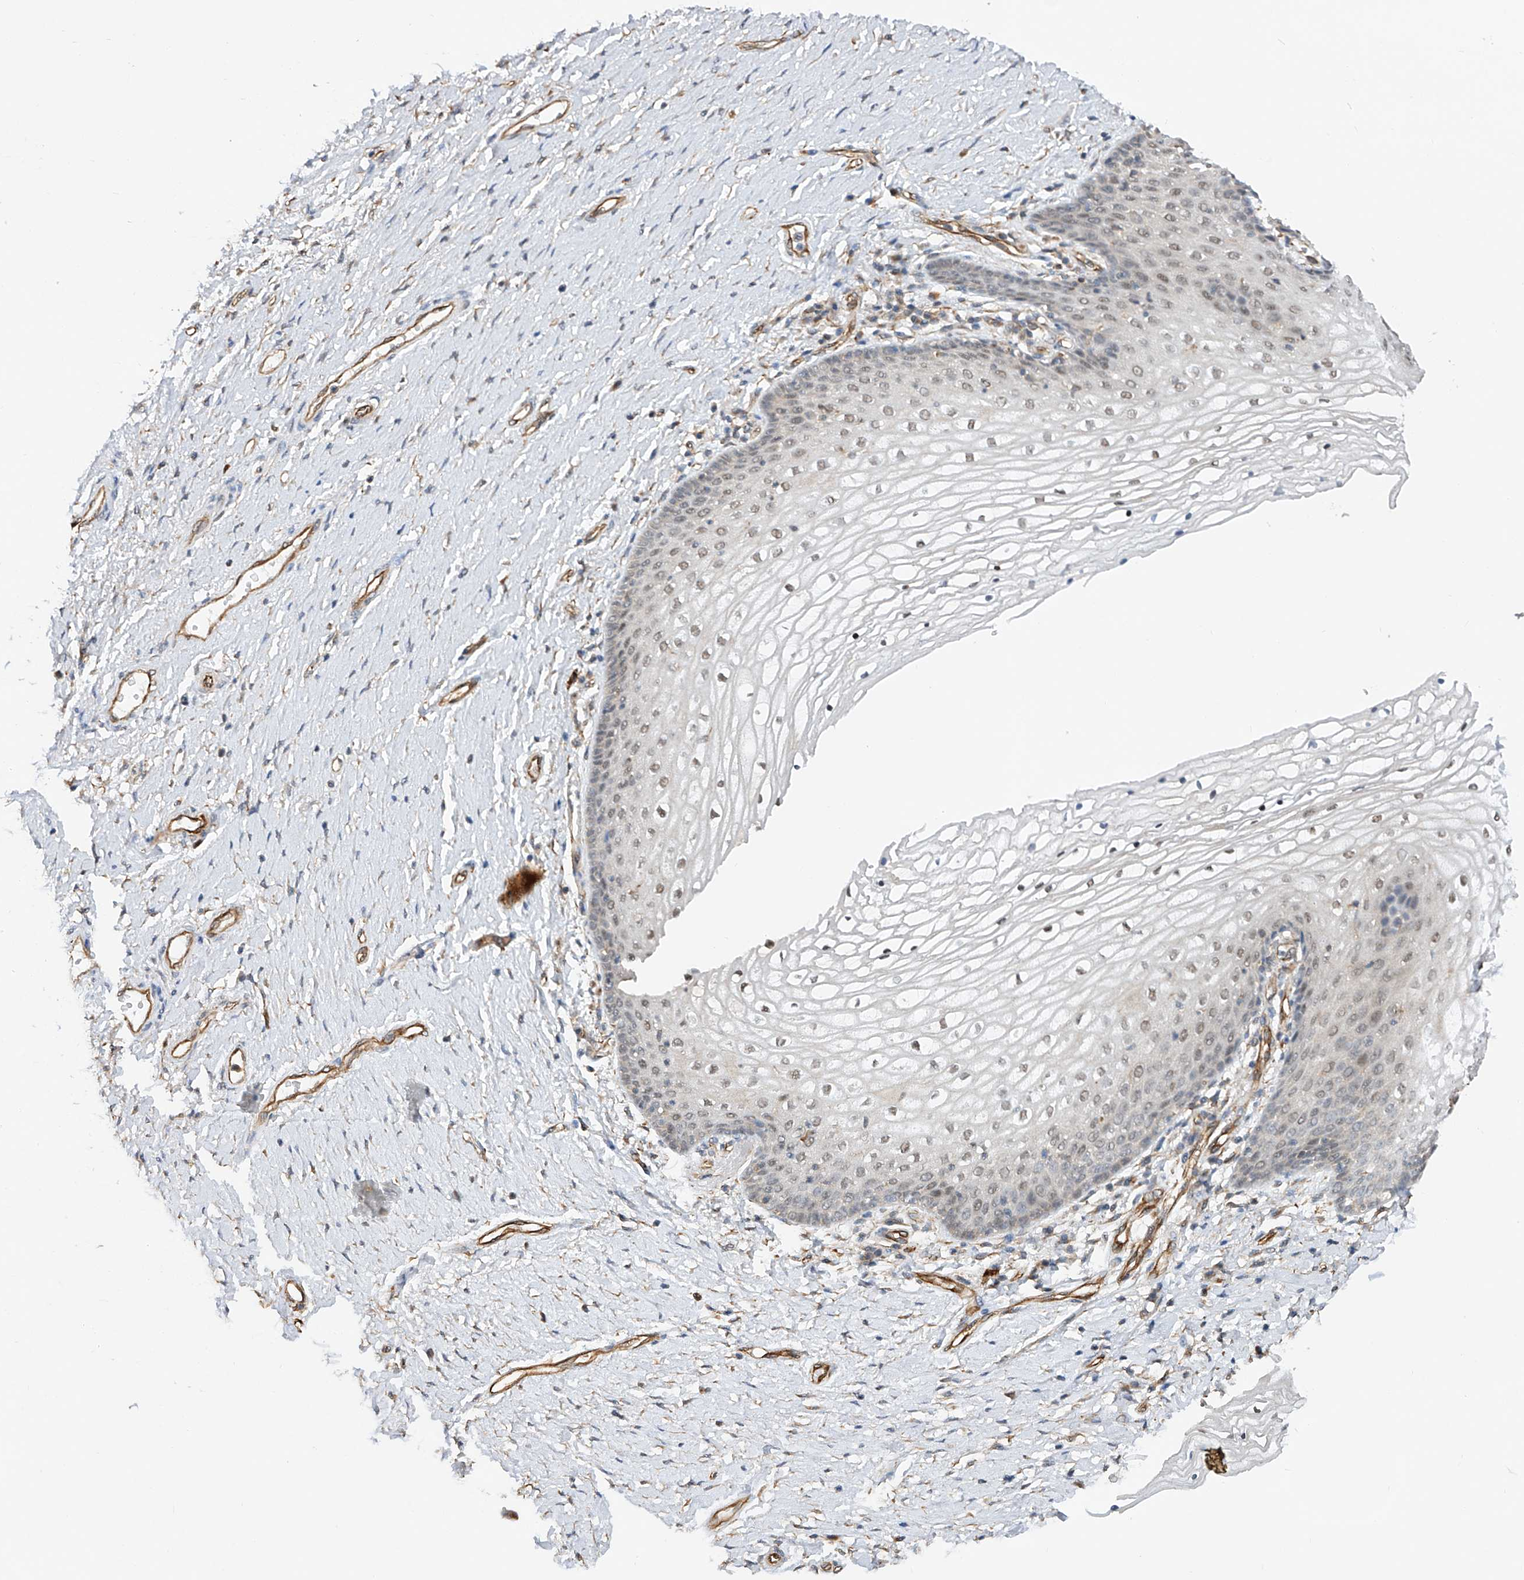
{"staining": {"intensity": "weak", "quantity": "<25%", "location": "nuclear"}, "tissue": "vagina", "cell_type": "Squamous epithelial cells", "image_type": "normal", "snomed": [{"axis": "morphology", "description": "Normal tissue, NOS"}, {"axis": "topography", "description": "Vagina"}], "caption": "DAB (3,3'-diaminobenzidine) immunohistochemical staining of normal vagina displays no significant expression in squamous epithelial cells.", "gene": "AMD1", "patient": {"sex": "female", "age": 60}}